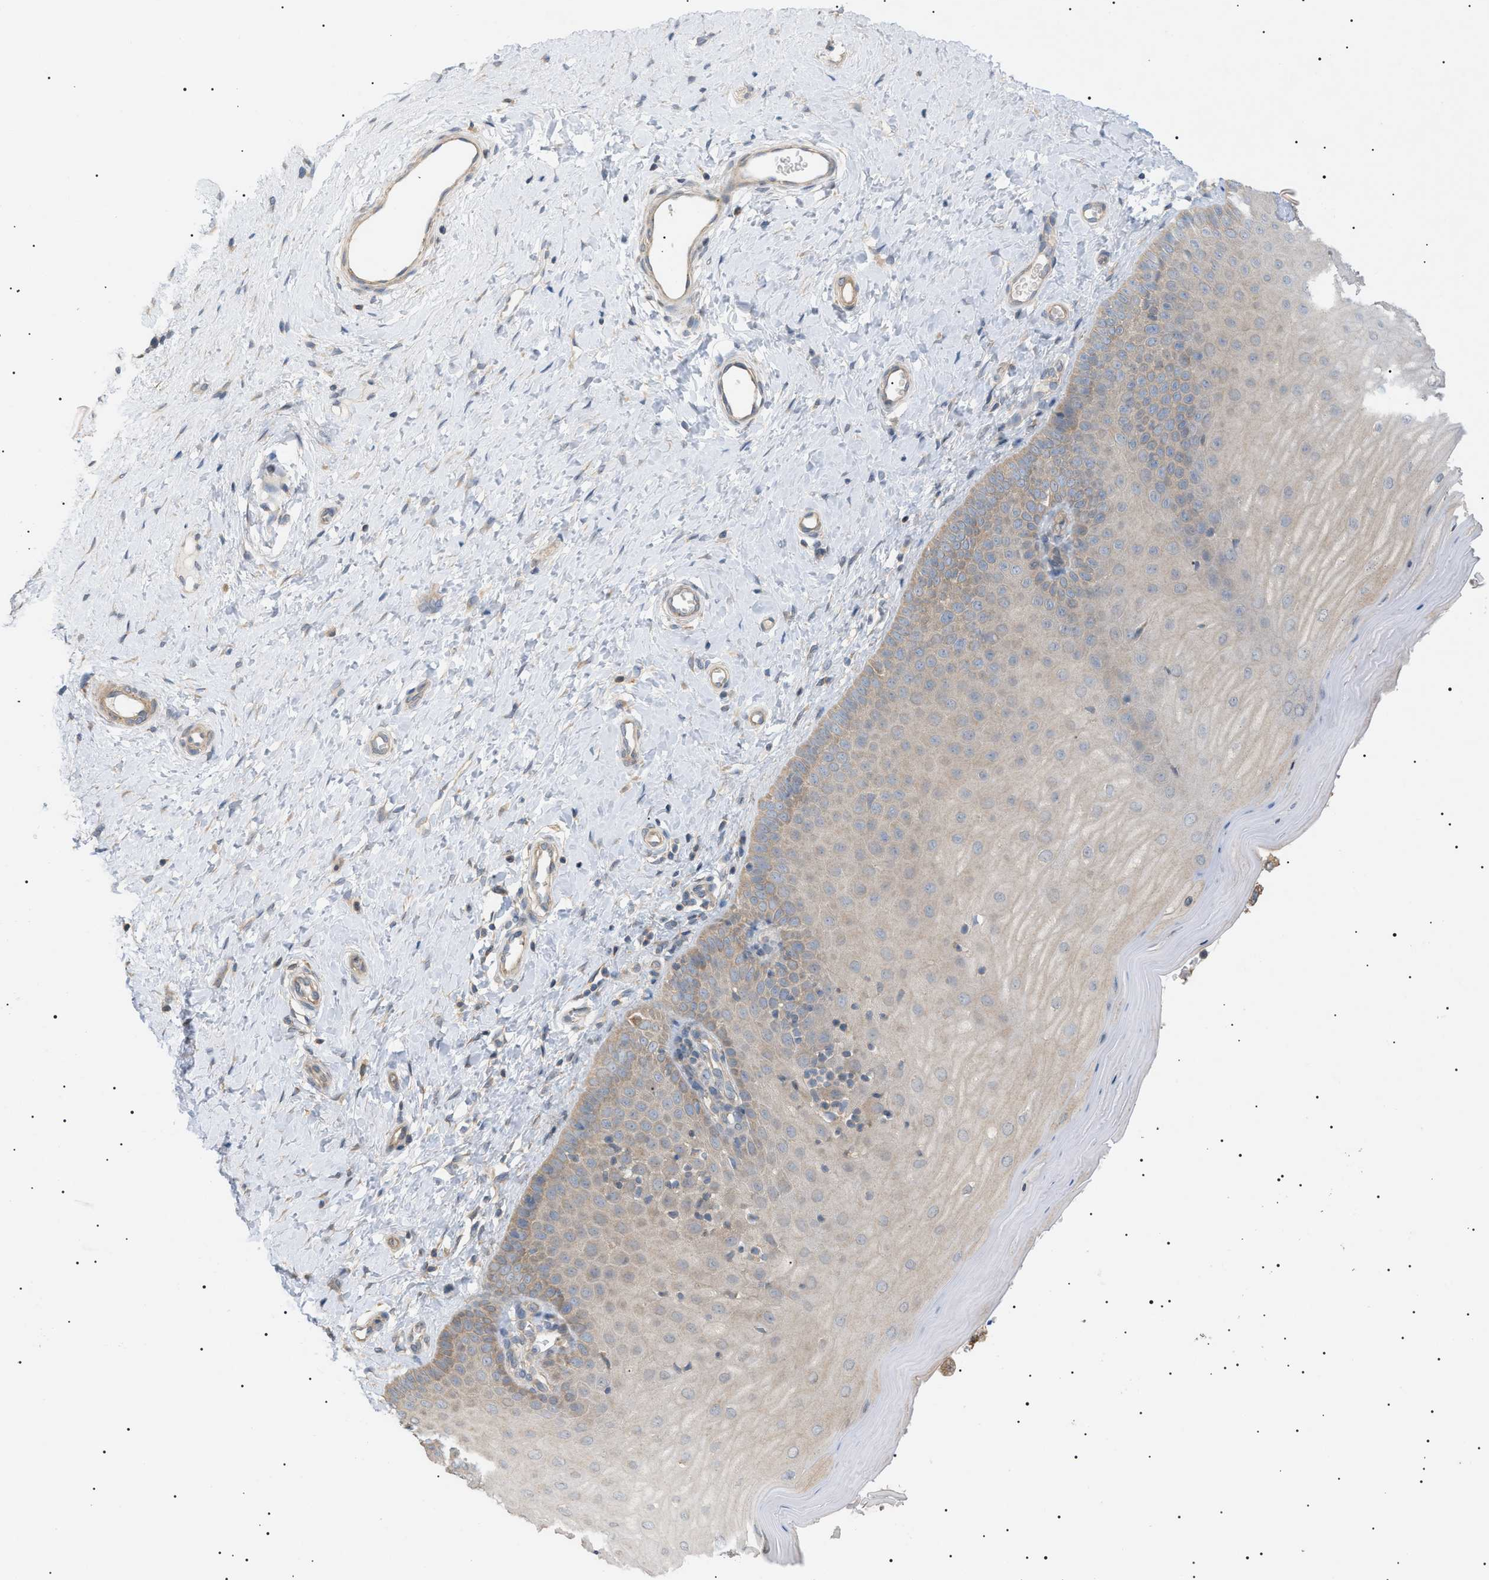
{"staining": {"intensity": "weak", "quantity": "25%-75%", "location": "cytoplasmic/membranous"}, "tissue": "cervix", "cell_type": "Squamous epithelial cells", "image_type": "normal", "snomed": [{"axis": "morphology", "description": "Normal tissue, NOS"}, {"axis": "topography", "description": "Cervix"}], "caption": "Immunohistochemical staining of normal human cervix reveals weak cytoplasmic/membranous protein expression in approximately 25%-75% of squamous epithelial cells.", "gene": "IRS2", "patient": {"sex": "female", "age": 55}}